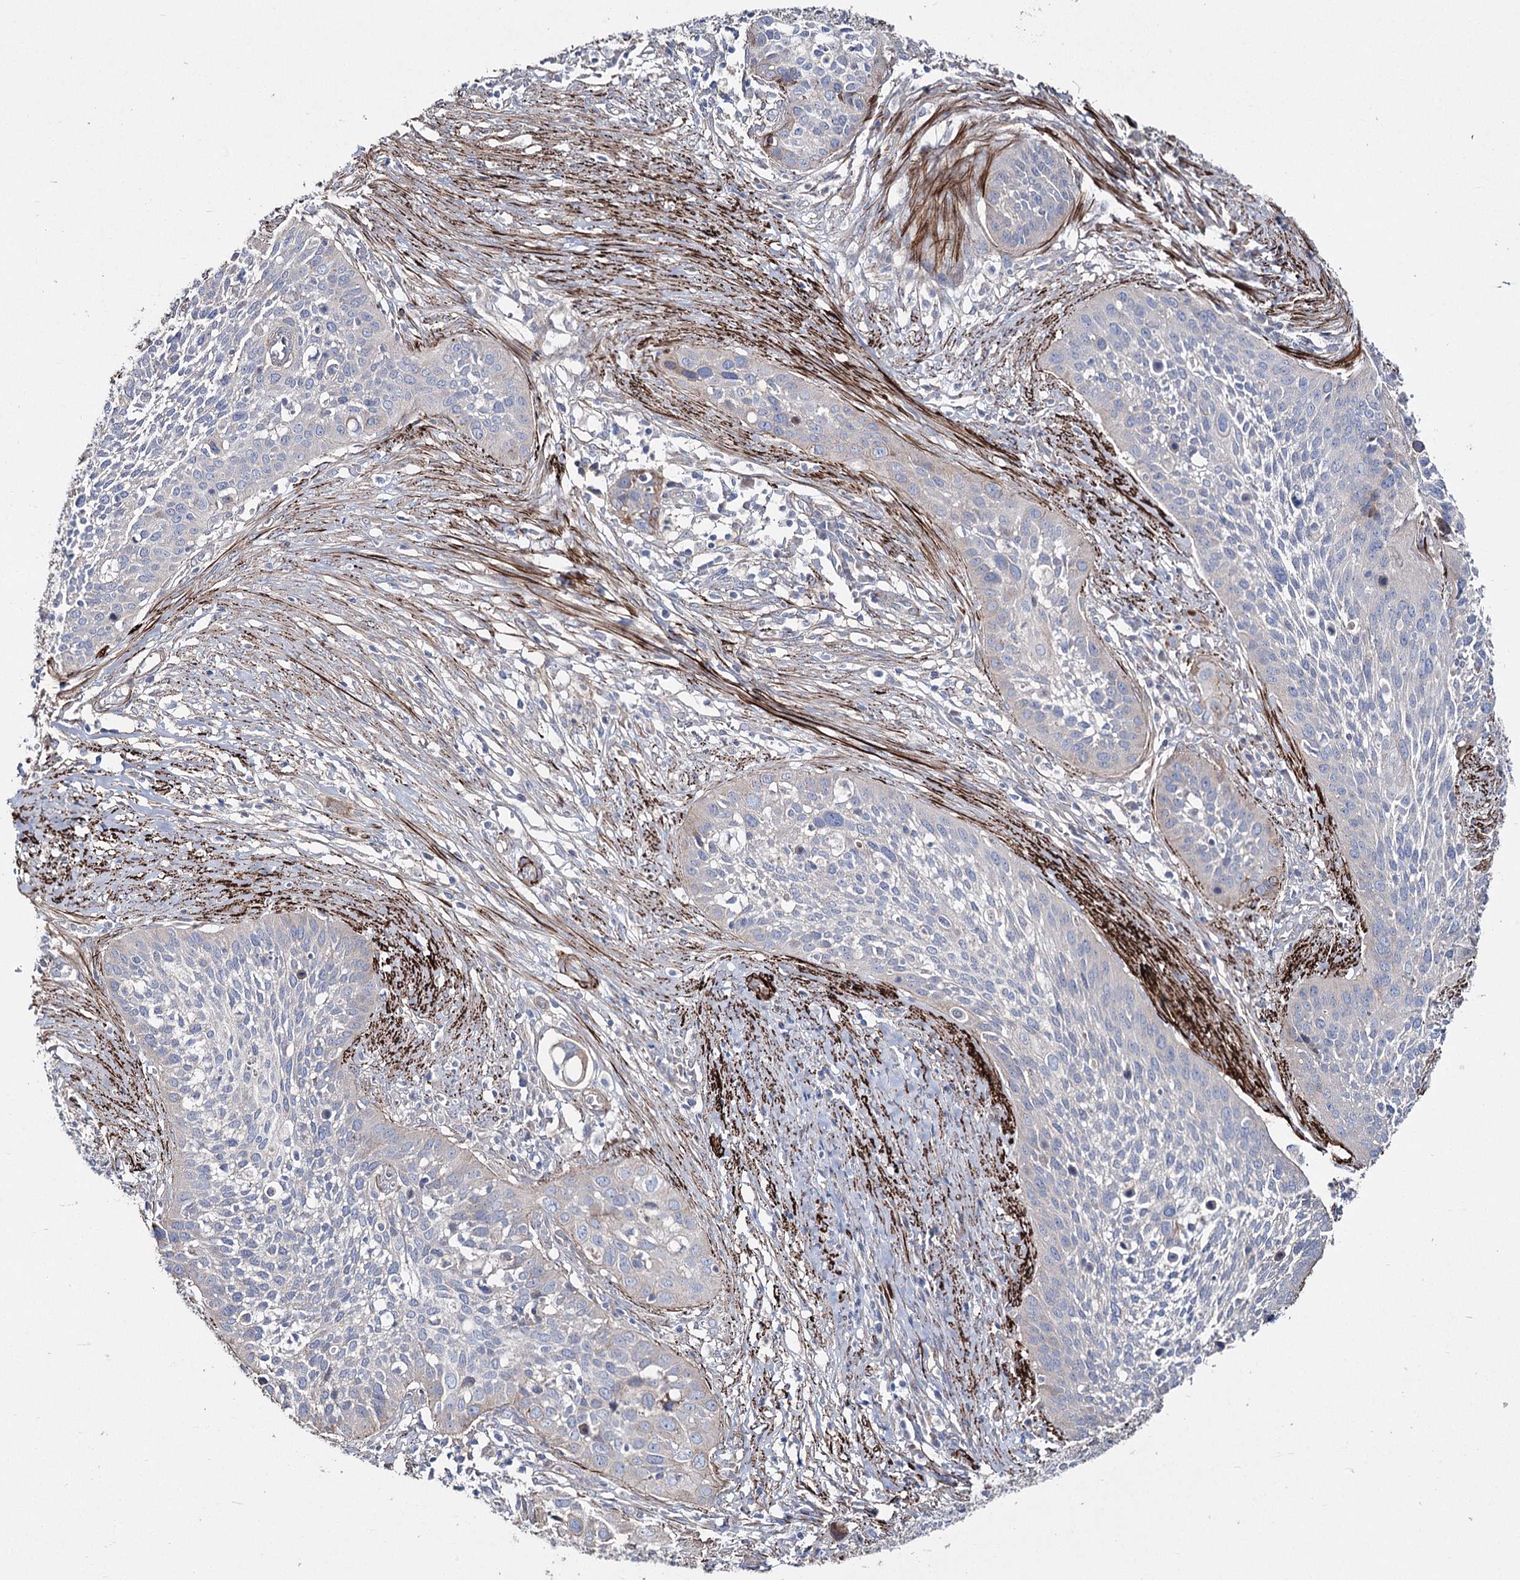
{"staining": {"intensity": "negative", "quantity": "none", "location": "none"}, "tissue": "cervical cancer", "cell_type": "Tumor cells", "image_type": "cancer", "snomed": [{"axis": "morphology", "description": "Squamous cell carcinoma, NOS"}, {"axis": "topography", "description": "Cervix"}], "caption": "Immunohistochemistry (IHC) micrograph of neoplastic tissue: human cervical squamous cell carcinoma stained with DAB (3,3'-diaminobenzidine) displays no significant protein expression in tumor cells.", "gene": "SUMF1", "patient": {"sex": "female", "age": 34}}